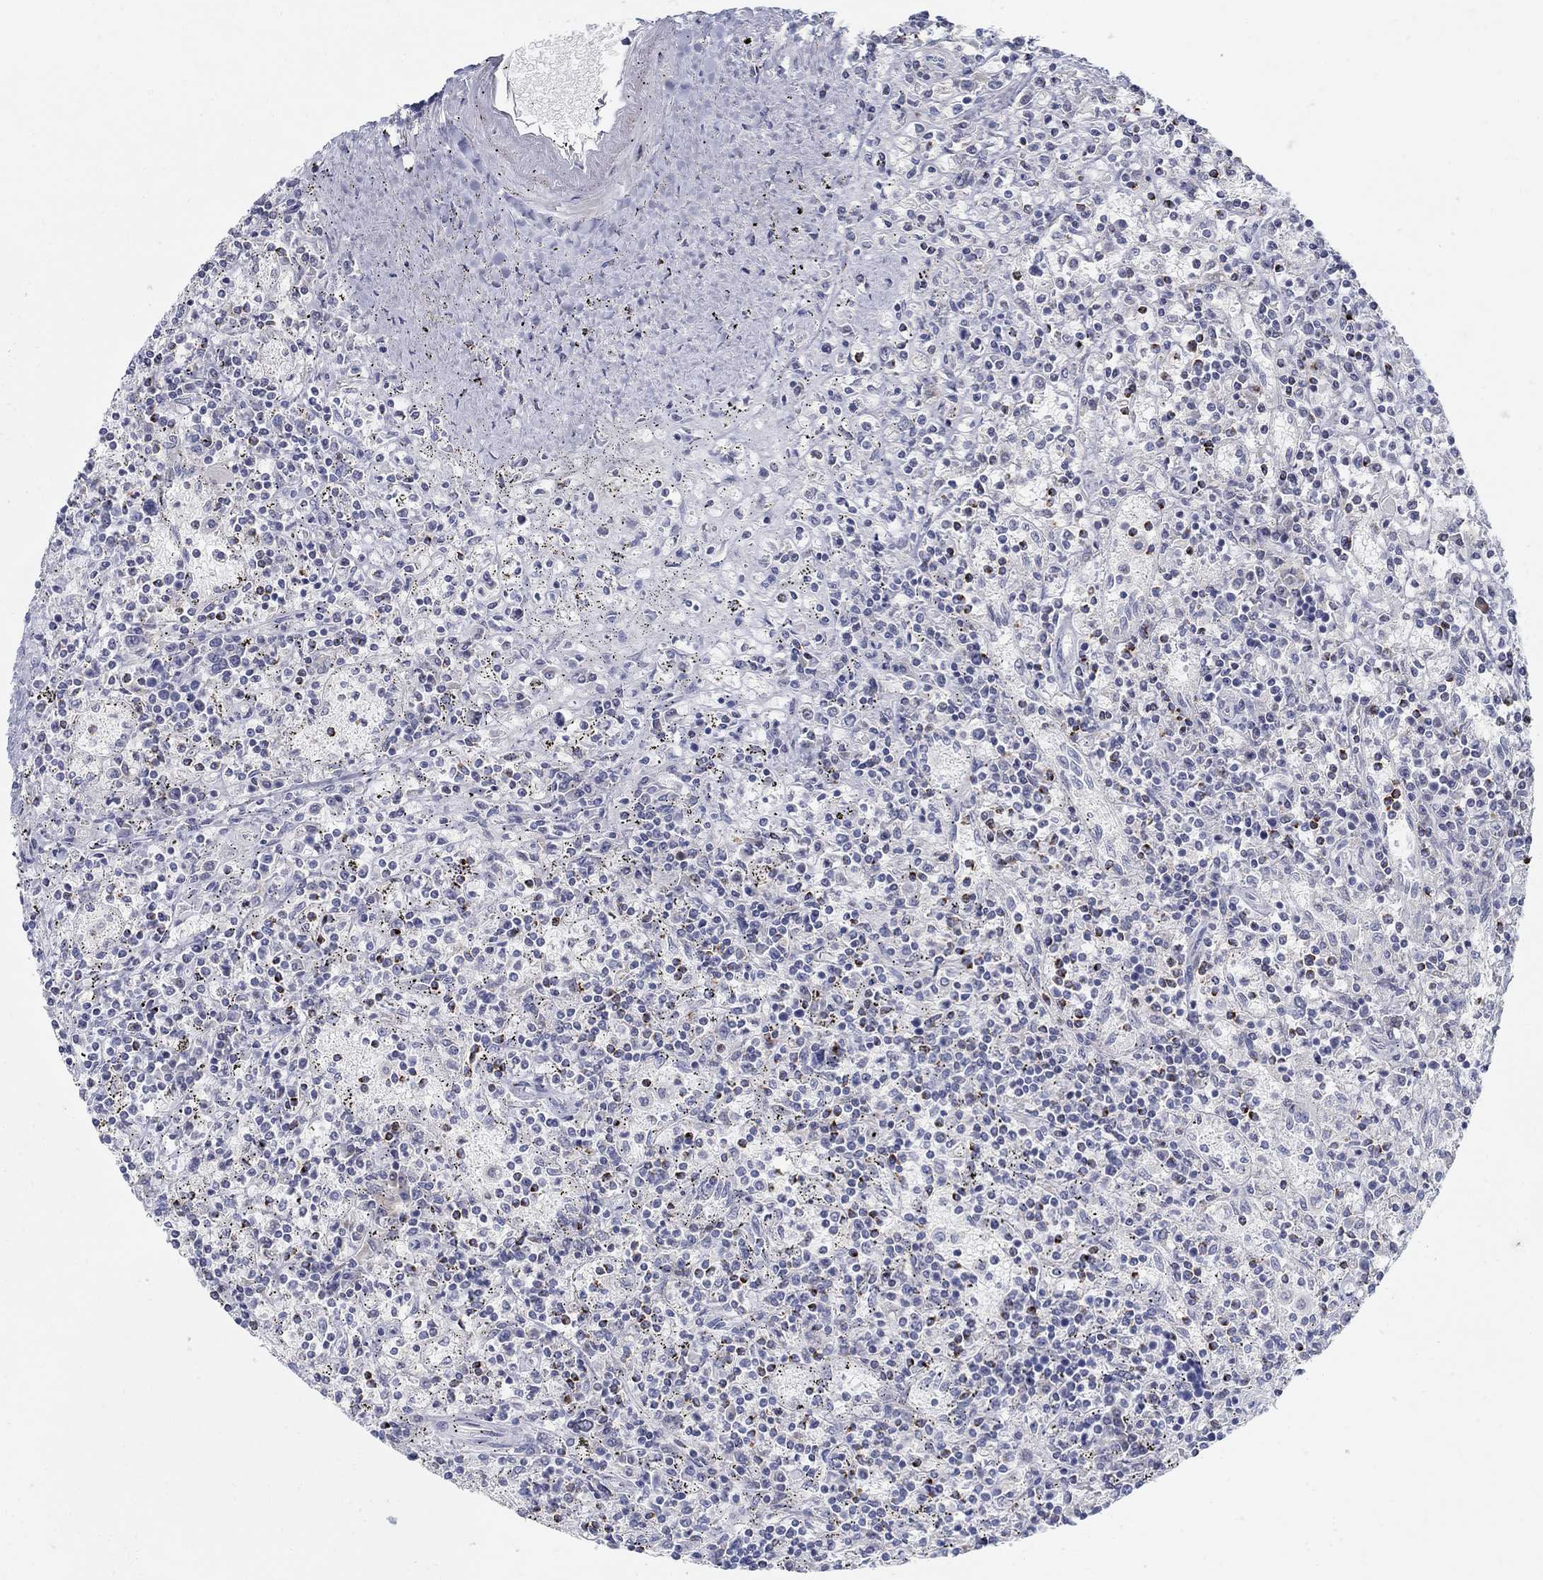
{"staining": {"intensity": "negative", "quantity": "none", "location": "none"}, "tissue": "lymphoma", "cell_type": "Tumor cells", "image_type": "cancer", "snomed": [{"axis": "morphology", "description": "Malignant lymphoma, non-Hodgkin's type, Low grade"}, {"axis": "topography", "description": "Spleen"}], "caption": "Immunohistochemistry photomicrograph of human lymphoma stained for a protein (brown), which shows no expression in tumor cells.", "gene": "ANO7", "patient": {"sex": "male", "age": 62}}